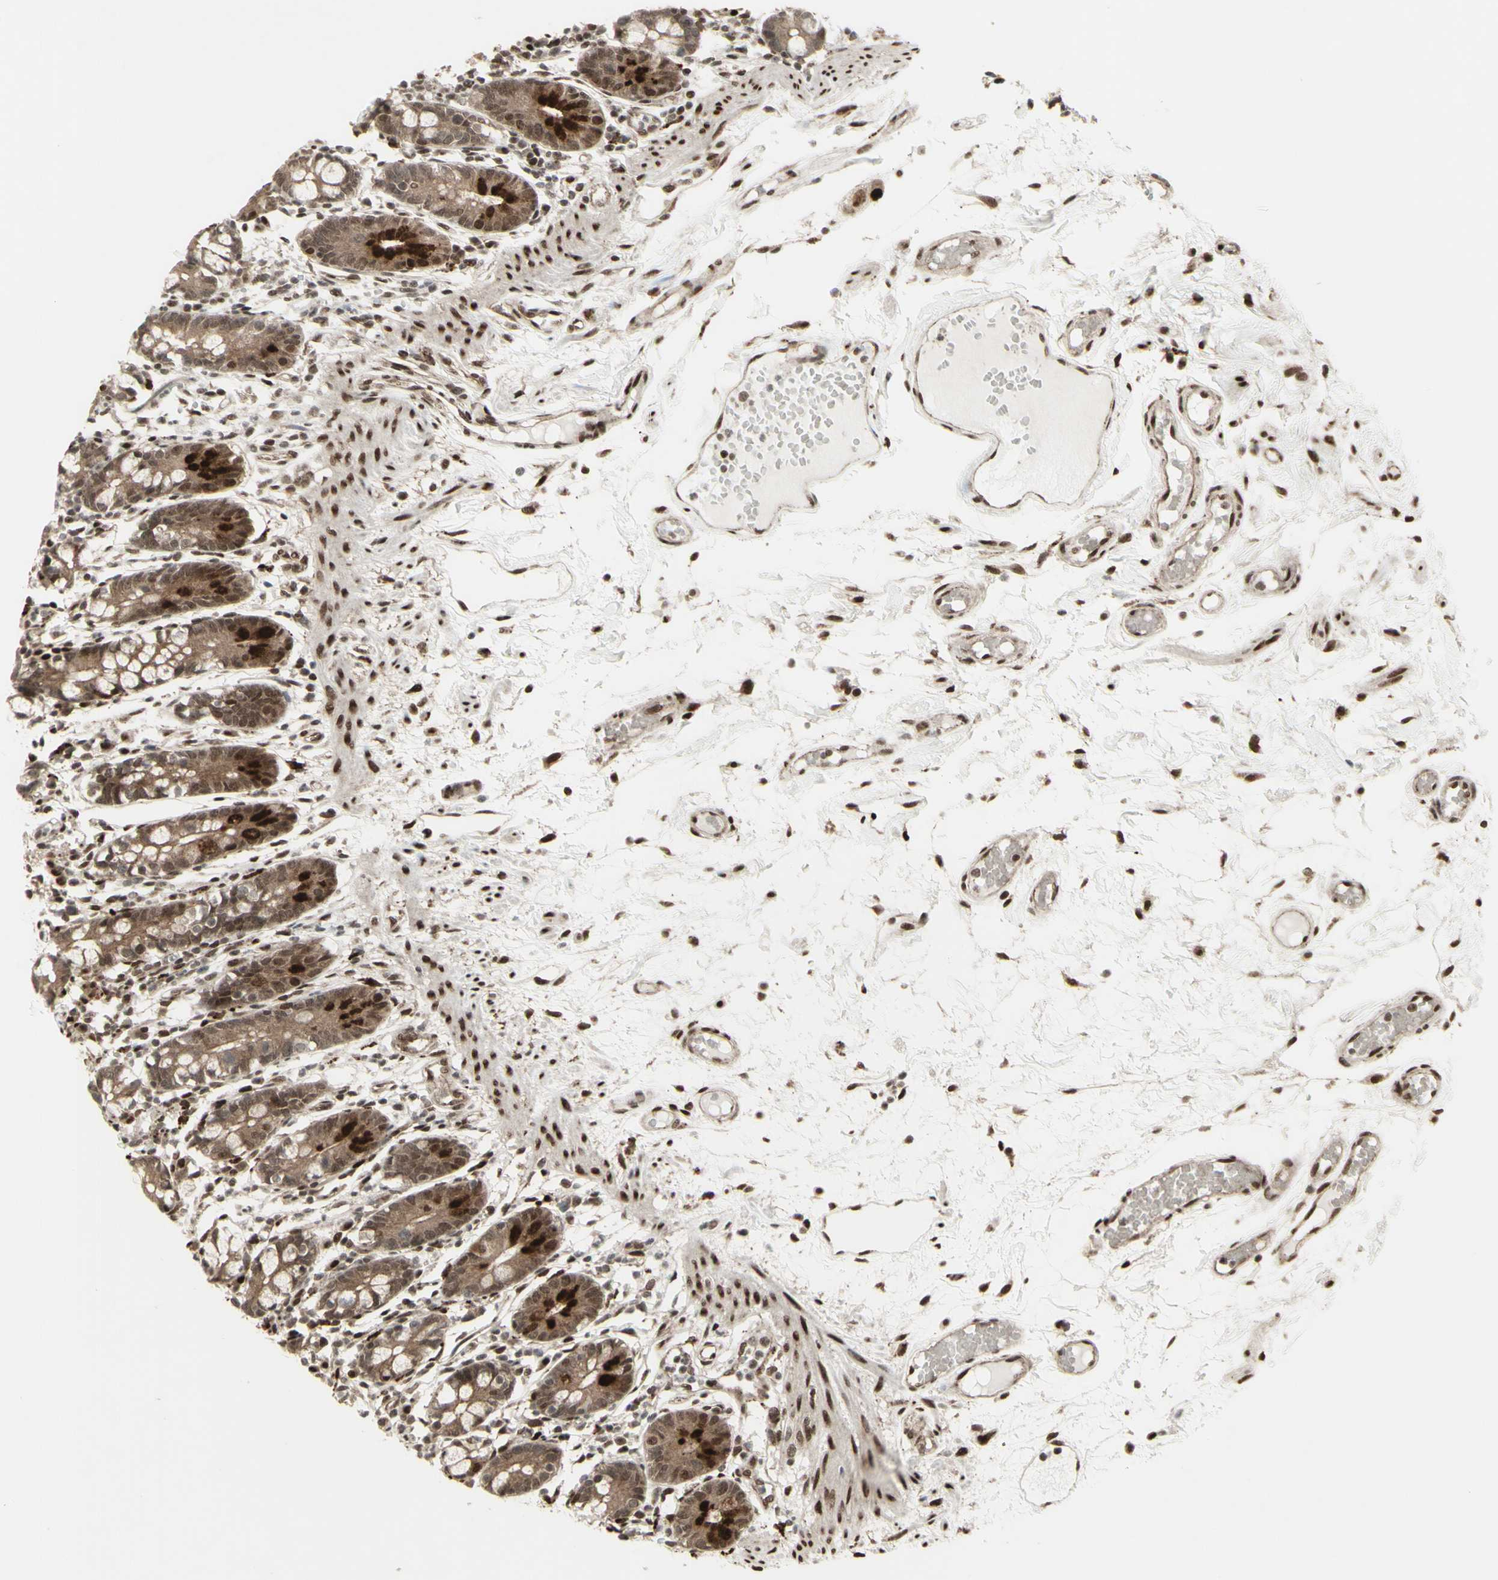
{"staining": {"intensity": "strong", "quantity": "<25%", "location": "cytoplasmic/membranous,nuclear"}, "tissue": "small intestine", "cell_type": "Glandular cells", "image_type": "normal", "snomed": [{"axis": "morphology", "description": "Normal tissue, NOS"}, {"axis": "morphology", "description": "Cystadenocarcinoma, serous, Metastatic site"}, {"axis": "topography", "description": "Small intestine"}], "caption": "Small intestine stained with a brown dye exhibits strong cytoplasmic/membranous,nuclear positive staining in approximately <25% of glandular cells.", "gene": "CBX1", "patient": {"sex": "female", "age": 61}}